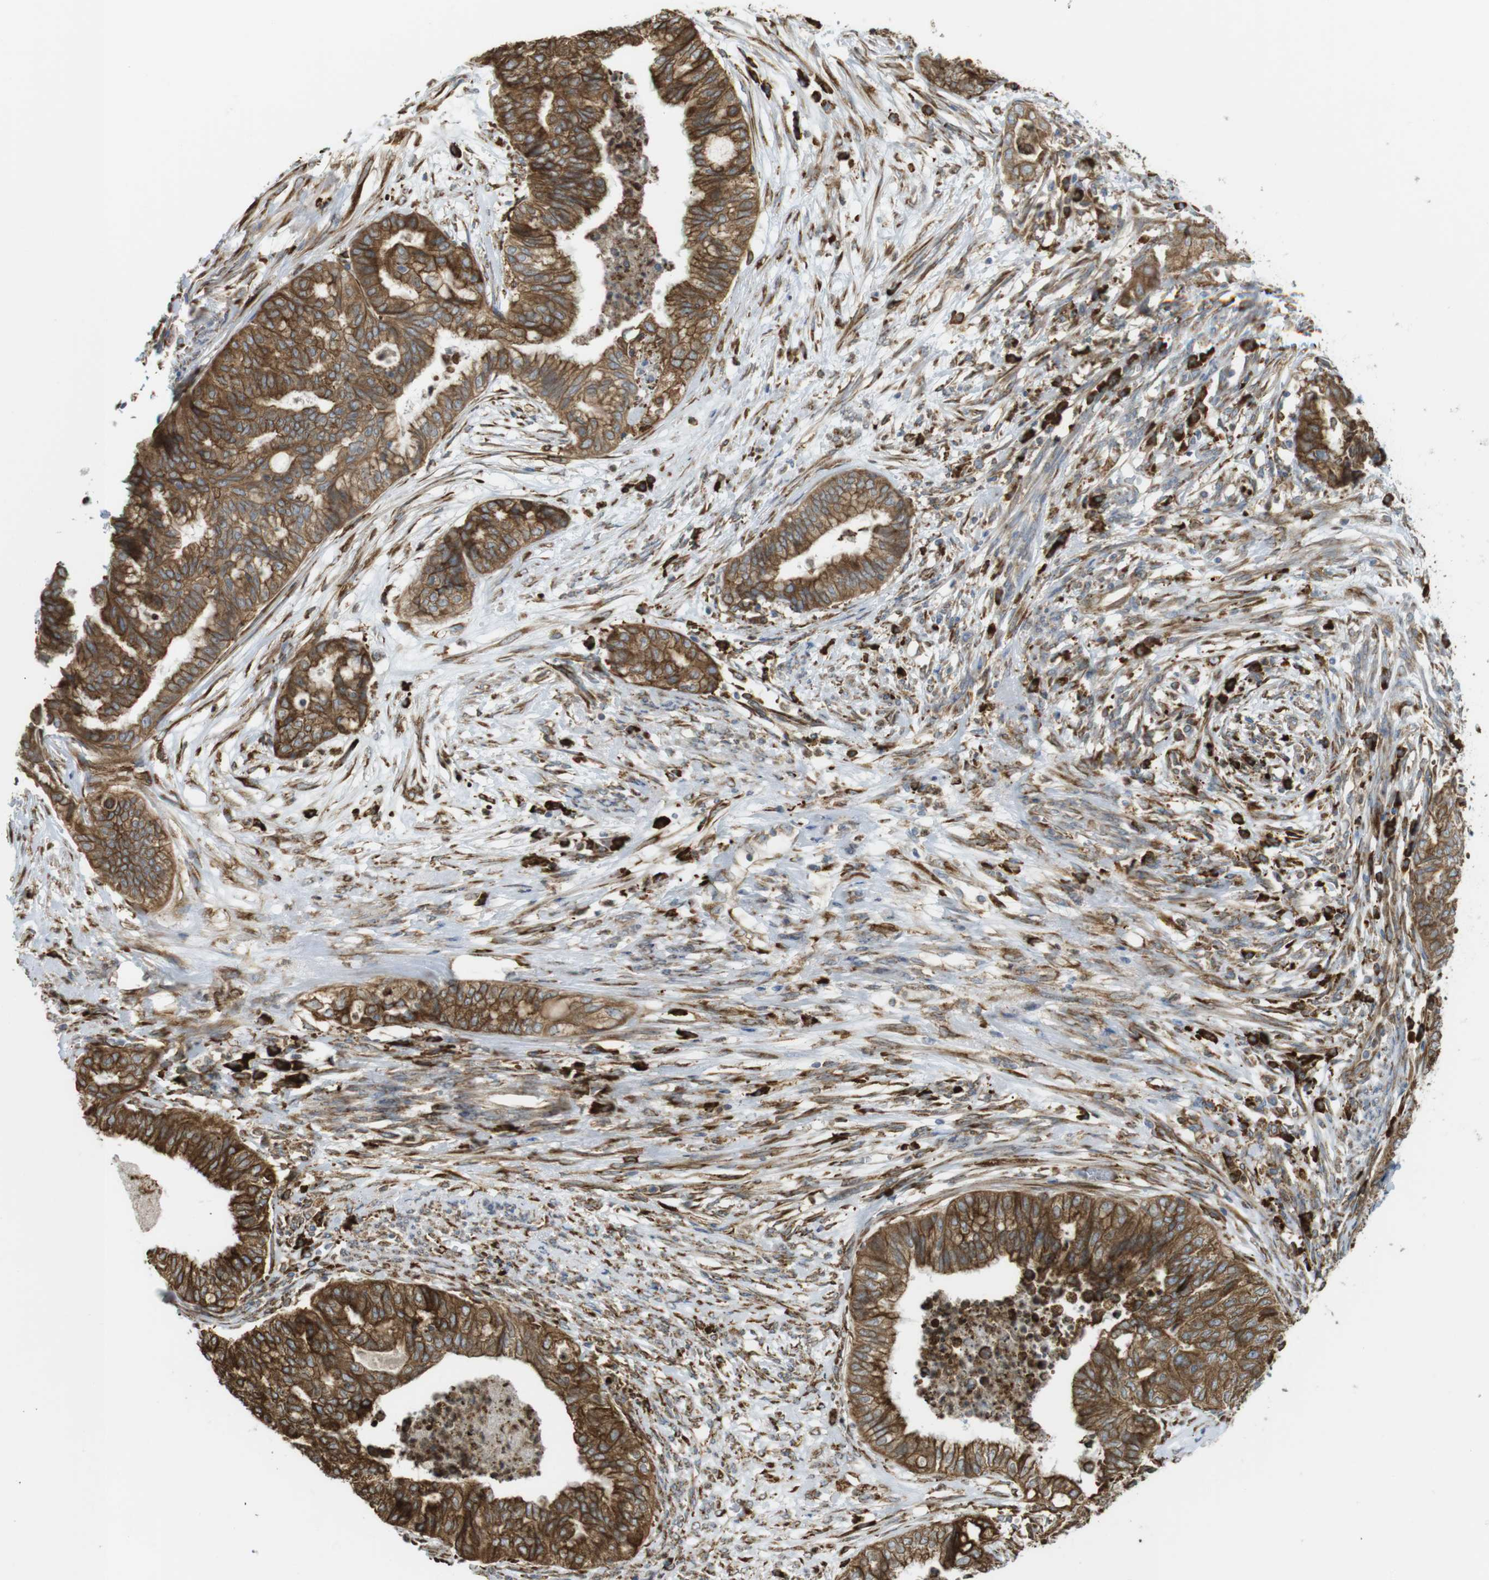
{"staining": {"intensity": "moderate", "quantity": ">75%", "location": "cytoplasmic/membranous"}, "tissue": "endometrial cancer", "cell_type": "Tumor cells", "image_type": "cancer", "snomed": [{"axis": "morphology", "description": "Adenocarcinoma, NOS"}, {"axis": "topography", "description": "Endometrium"}], "caption": "Immunohistochemistry (IHC) (DAB (3,3'-diaminobenzidine)) staining of endometrial adenocarcinoma displays moderate cytoplasmic/membranous protein staining in about >75% of tumor cells.", "gene": "MBOAT2", "patient": {"sex": "female", "age": 79}}